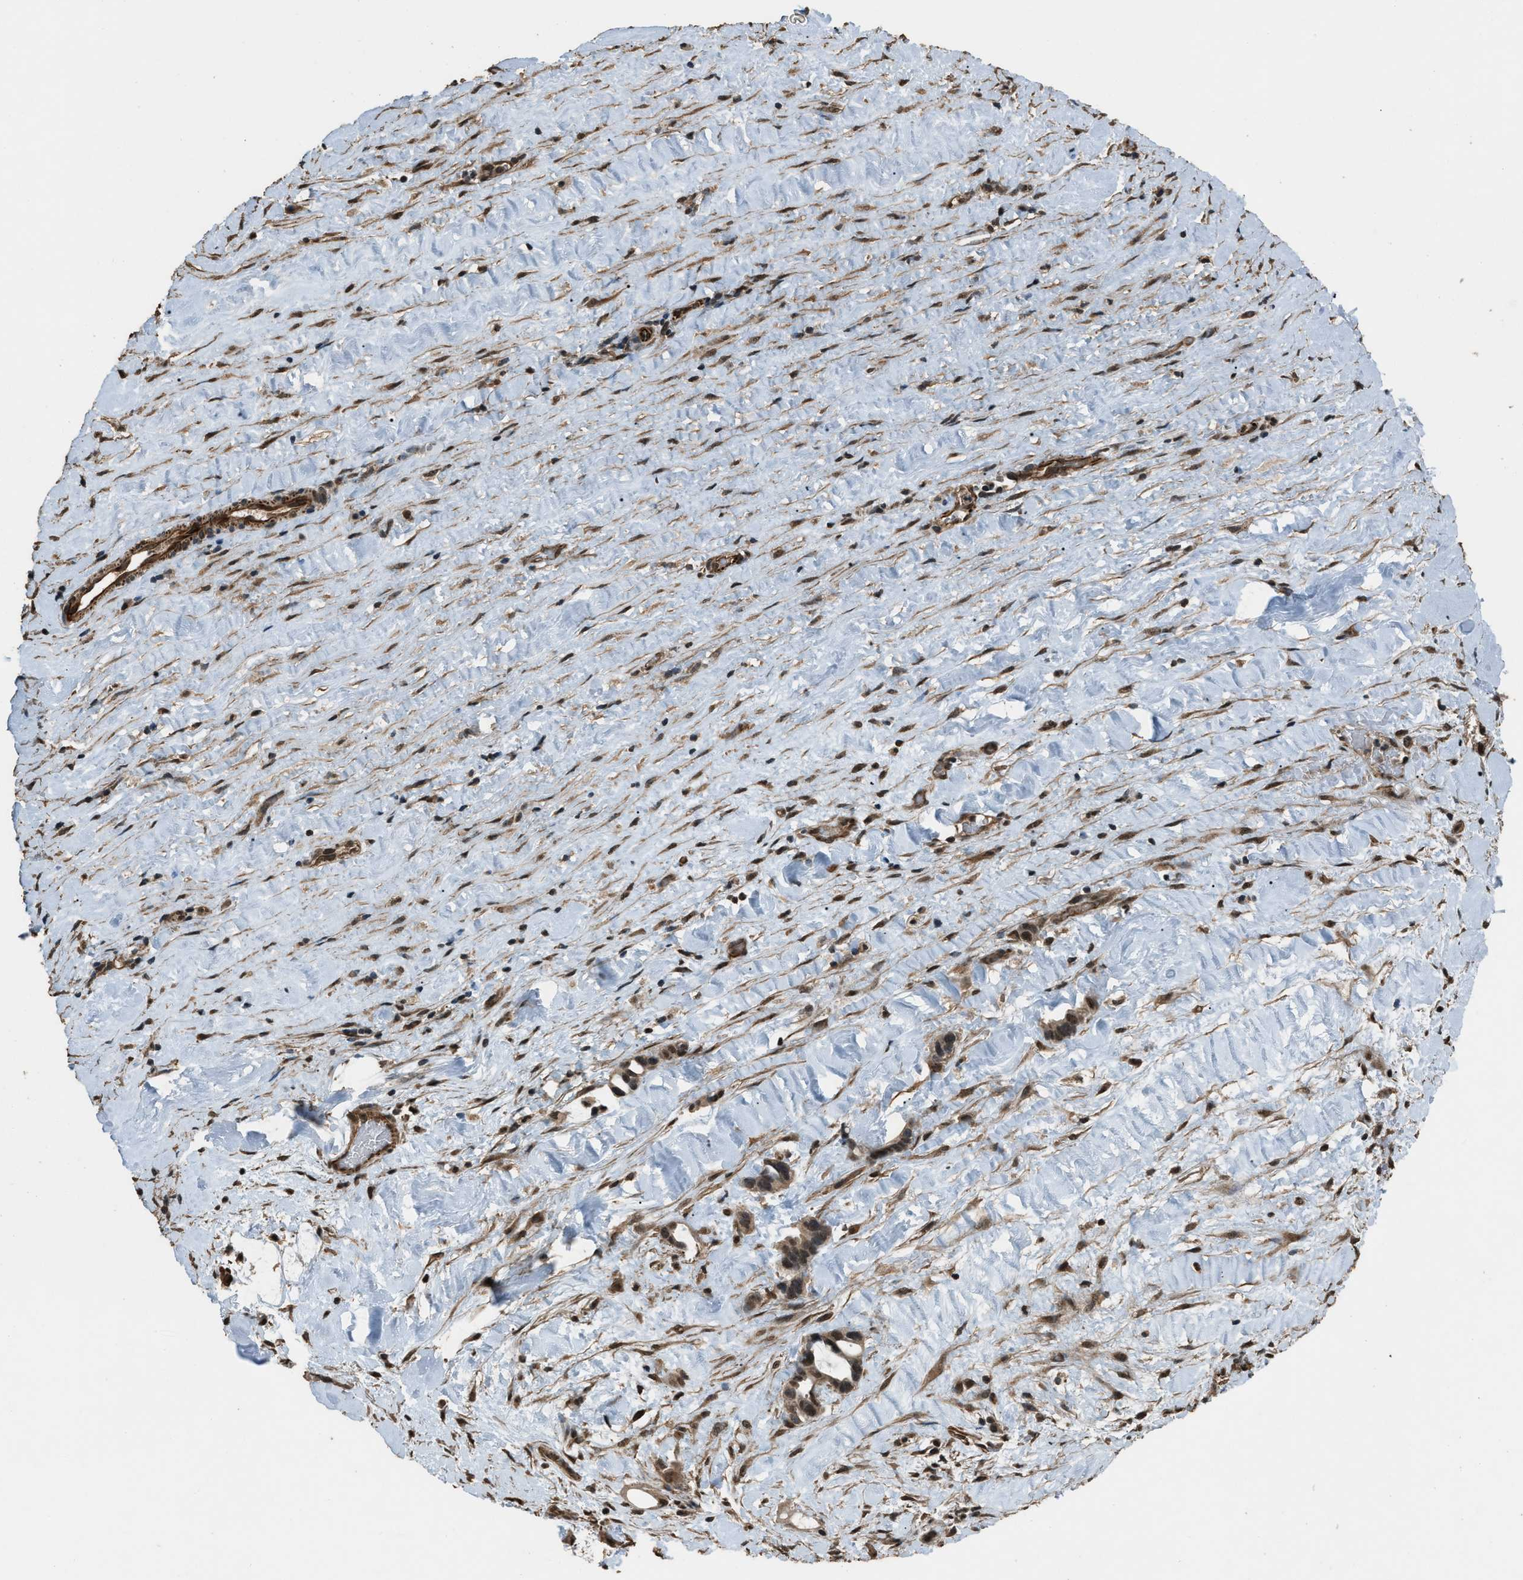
{"staining": {"intensity": "strong", "quantity": ">75%", "location": "nuclear"}, "tissue": "liver cancer", "cell_type": "Tumor cells", "image_type": "cancer", "snomed": [{"axis": "morphology", "description": "Cholangiocarcinoma"}, {"axis": "topography", "description": "Liver"}], "caption": "A high-resolution micrograph shows immunohistochemistry (IHC) staining of liver cholangiocarcinoma, which reveals strong nuclear staining in about >75% of tumor cells. The protein of interest is stained brown, and the nuclei are stained in blue (DAB (3,3'-diaminobenzidine) IHC with brightfield microscopy, high magnification).", "gene": "SERTAD2", "patient": {"sex": "female", "age": 65}}